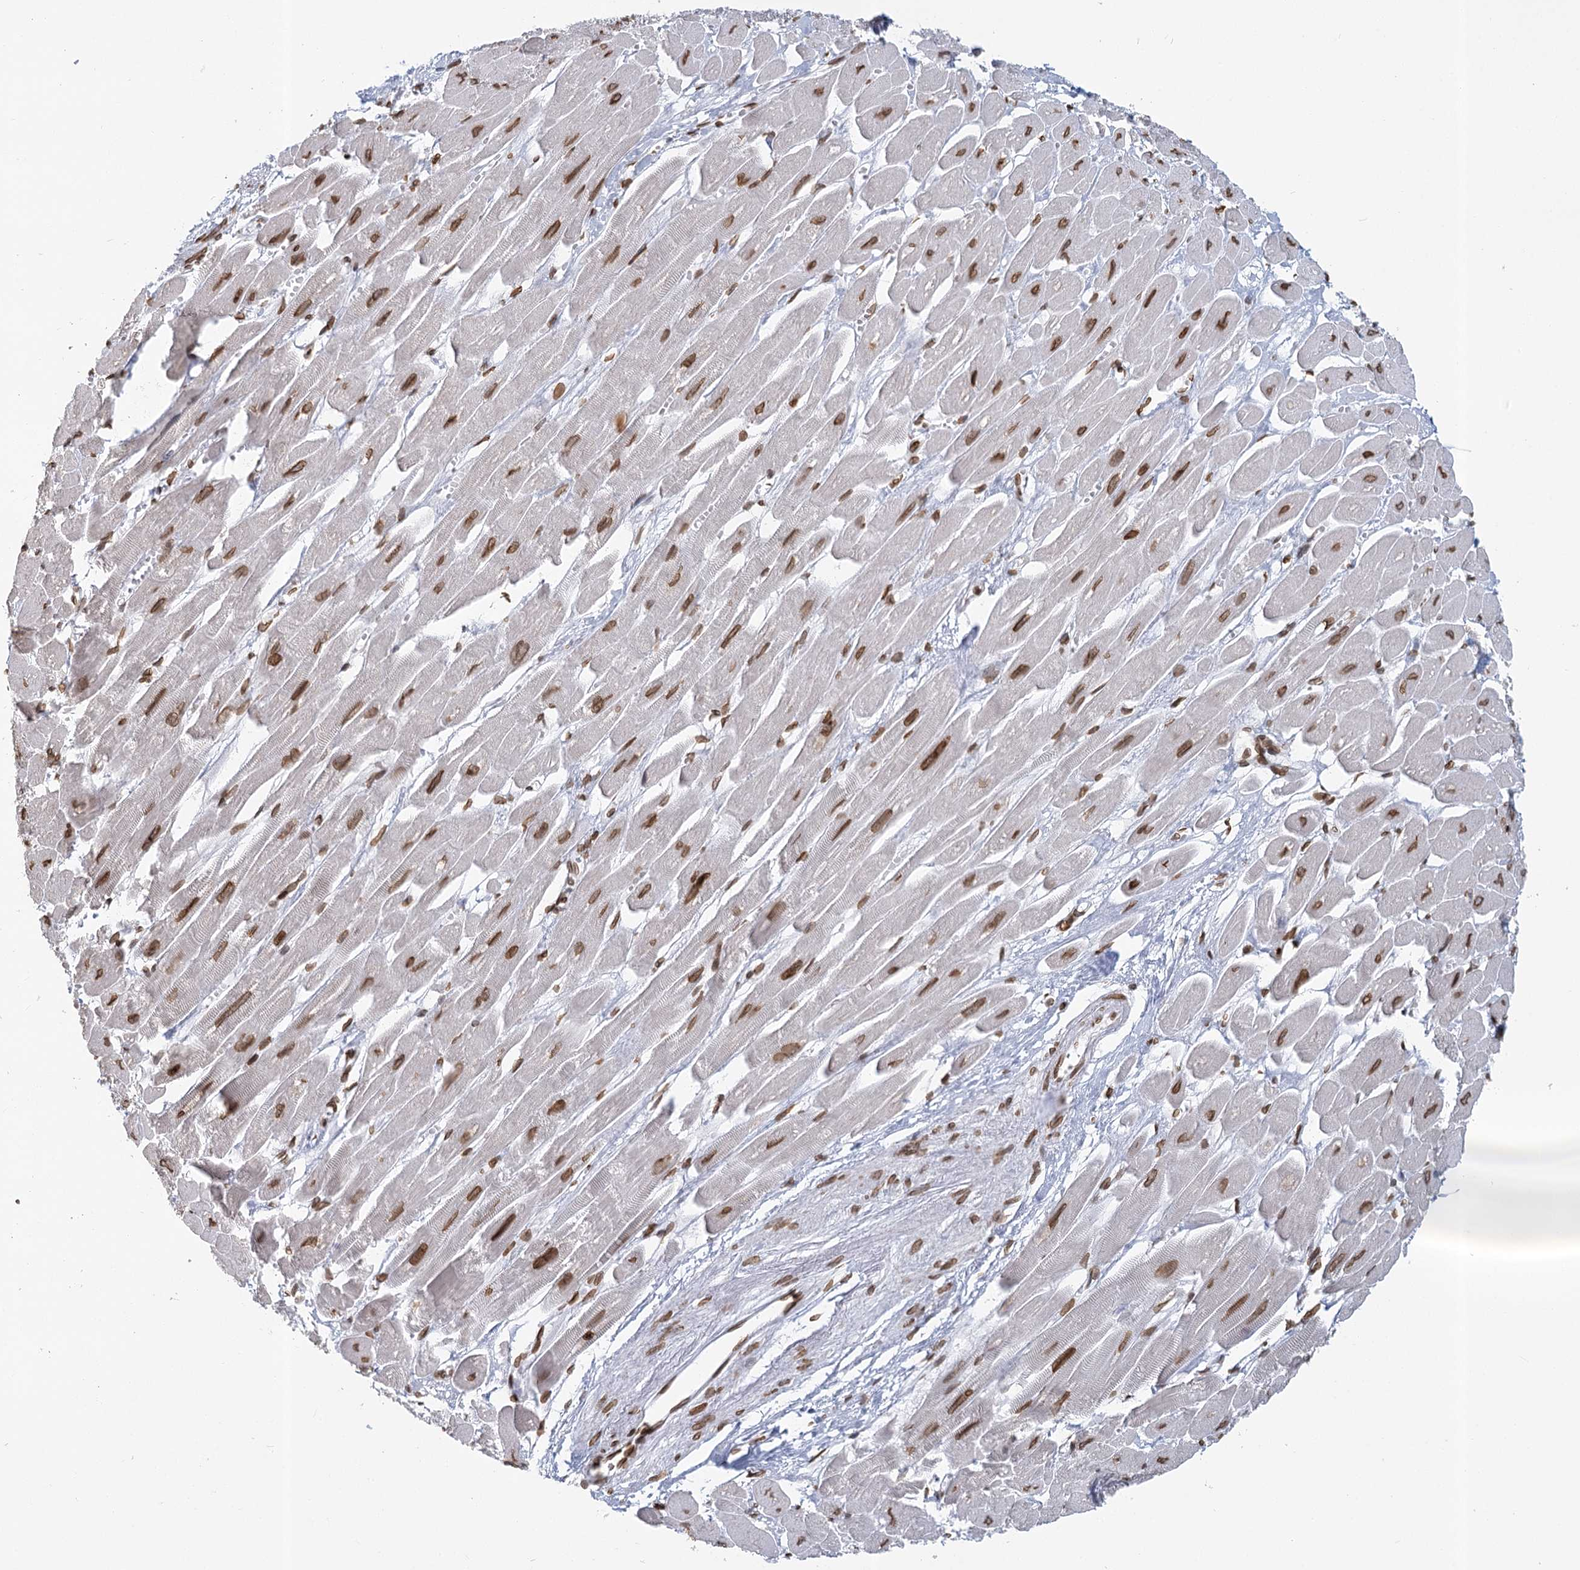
{"staining": {"intensity": "strong", "quantity": ">75%", "location": "cytoplasmic/membranous,nuclear"}, "tissue": "heart muscle", "cell_type": "Cardiomyocytes", "image_type": "normal", "snomed": [{"axis": "morphology", "description": "Normal tissue, NOS"}, {"axis": "topography", "description": "Heart"}], "caption": "The micrograph shows a brown stain indicating the presence of a protein in the cytoplasmic/membranous,nuclear of cardiomyocytes in heart muscle. (DAB (3,3'-diaminobenzidine) IHC, brown staining for protein, blue staining for nuclei).", "gene": "VWA5A", "patient": {"sex": "female", "age": 54}}